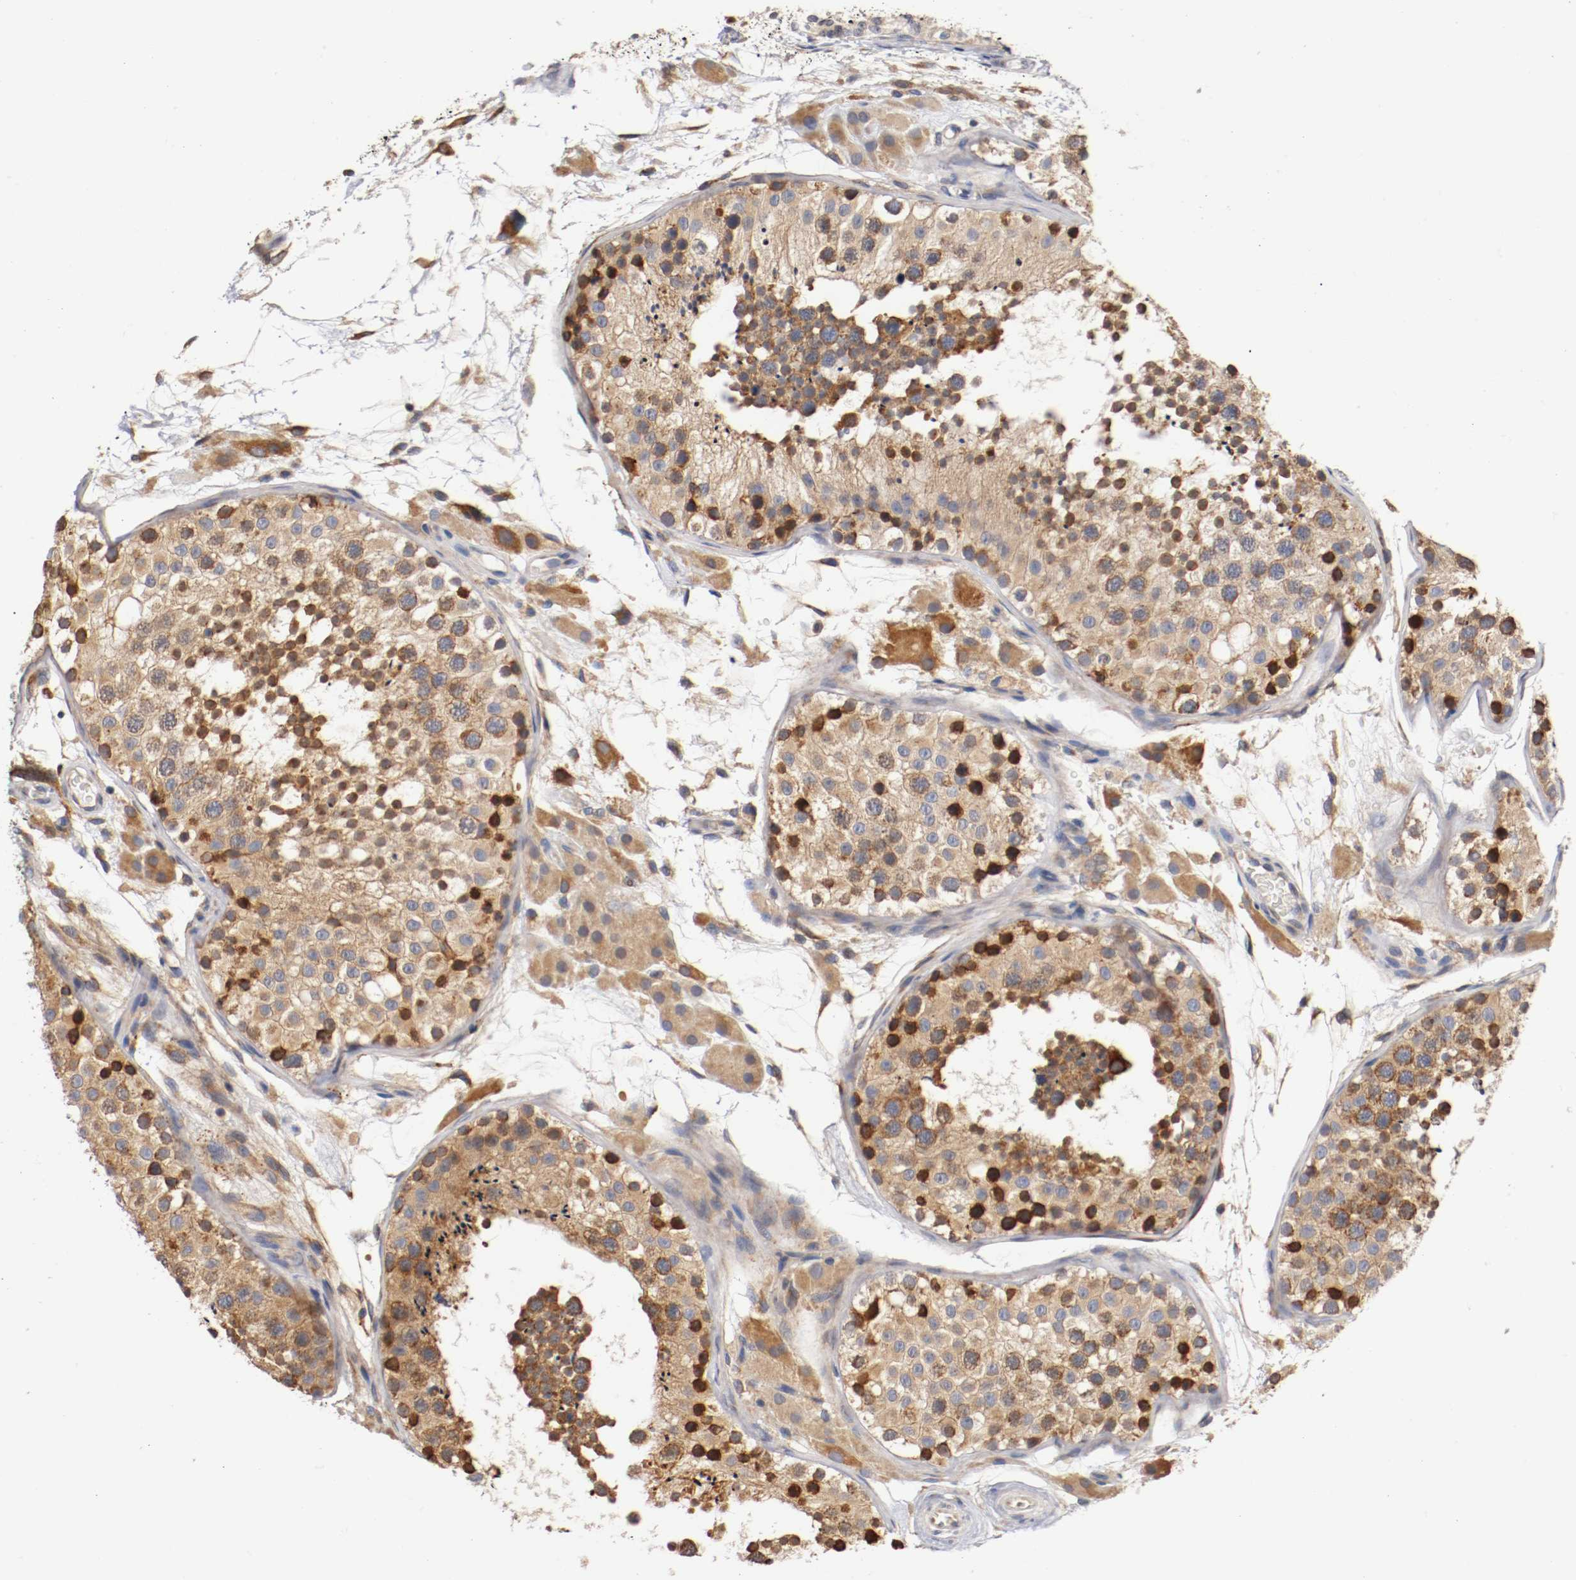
{"staining": {"intensity": "moderate", "quantity": ">75%", "location": "cytoplasmic/membranous,nuclear"}, "tissue": "testis", "cell_type": "Cells in seminiferous ducts", "image_type": "normal", "snomed": [{"axis": "morphology", "description": "Normal tissue, NOS"}, {"axis": "topography", "description": "Testis"}], "caption": "Testis stained with IHC shows moderate cytoplasmic/membranous,nuclear expression in about >75% of cells in seminiferous ducts. The protein is shown in brown color, while the nuclei are stained blue.", "gene": "TNFSF12", "patient": {"sex": "male", "age": 26}}